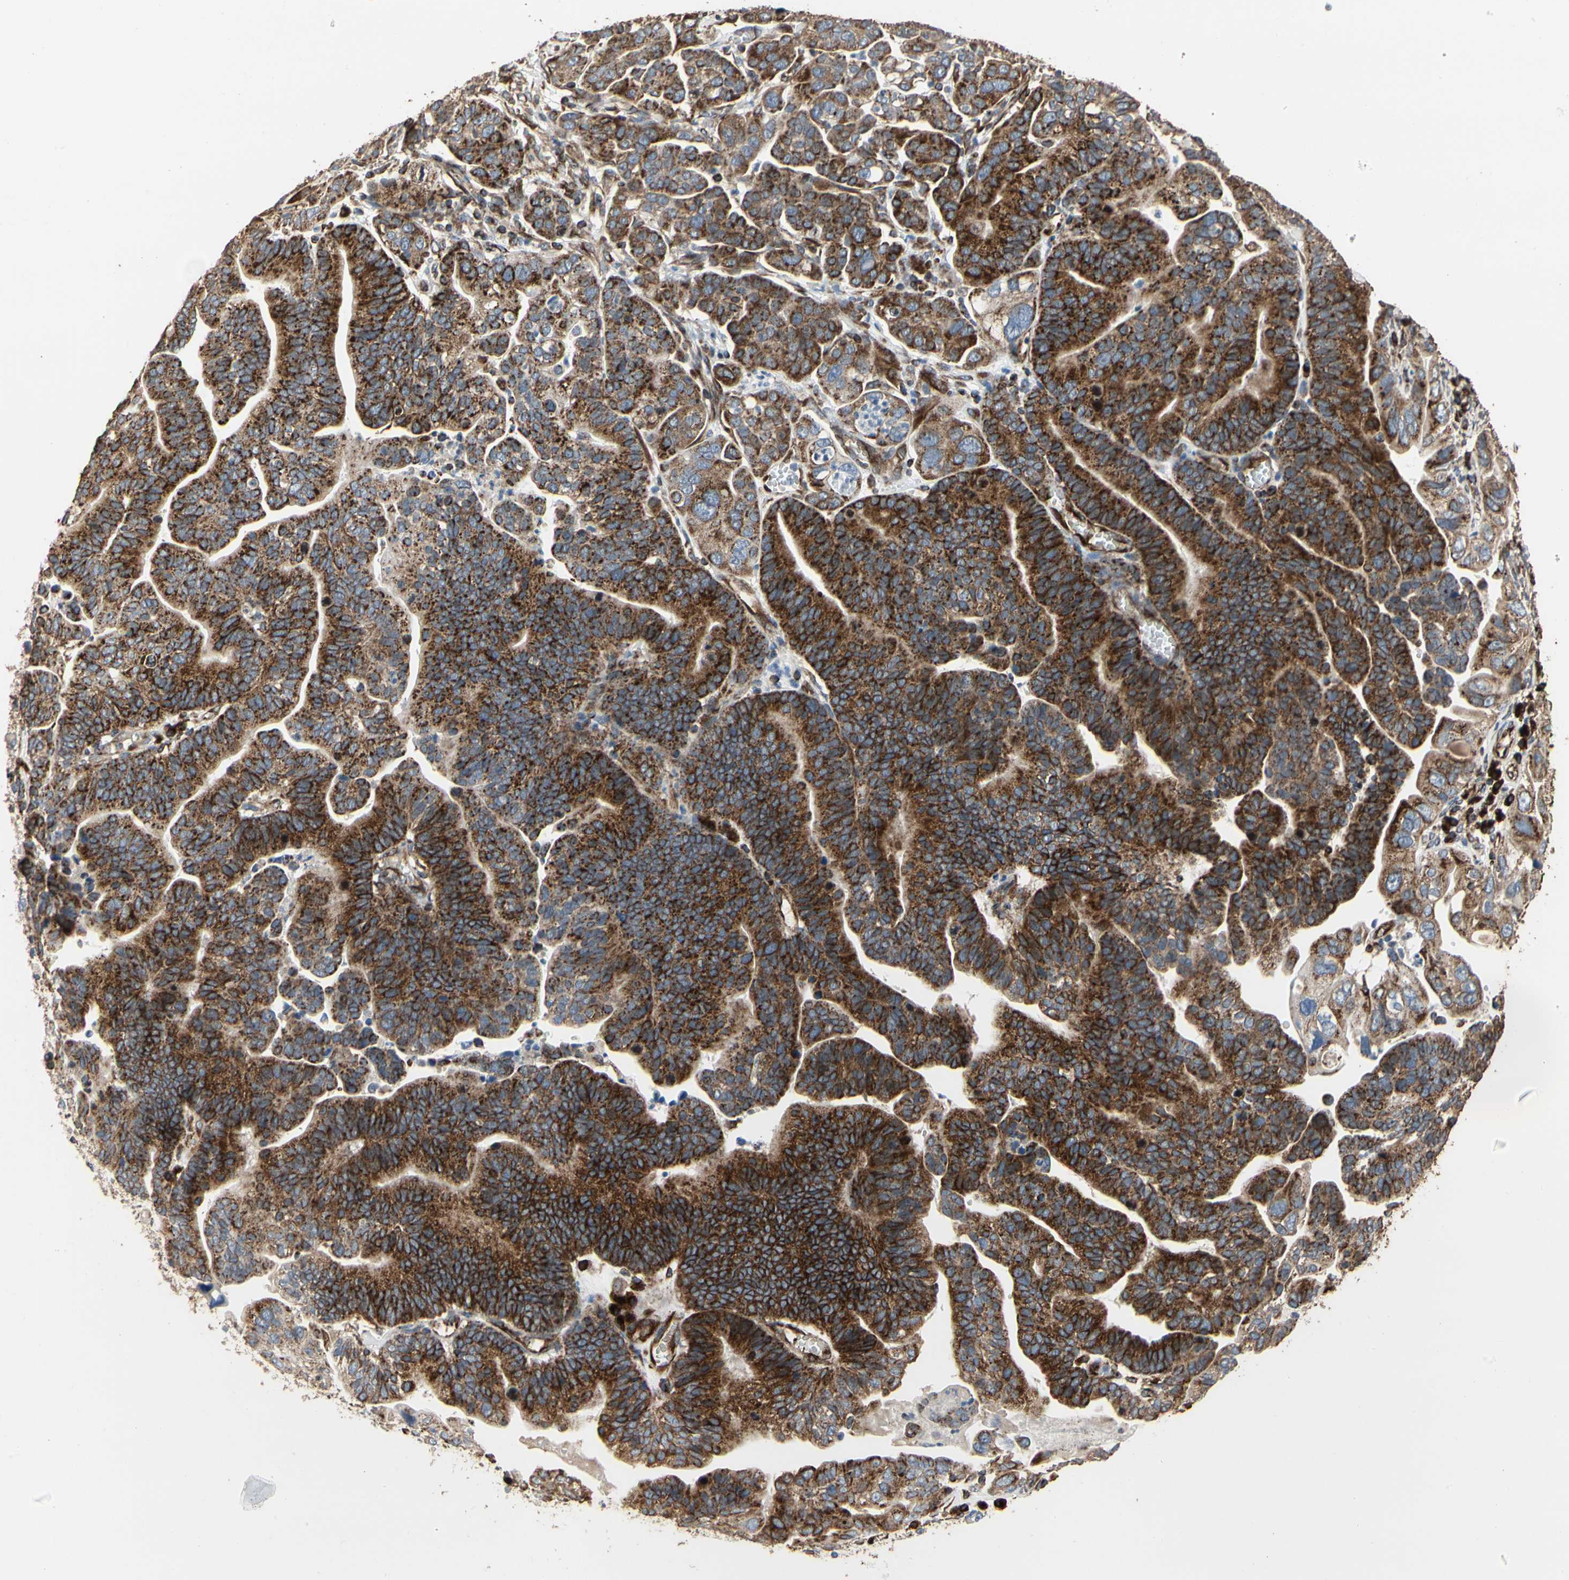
{"staining": {"intensity": "moderate", "quantity": ">75%", "location": "cytoplasmic/membranous"}, "tissue": "ovarian cancer", "cell_type": "Tumor cells", "image_type": "cancer", "snomed": [{"axis": "morphology", "description": "Carcinoma, endometroid"}, {"axis": "topography", "description": "Ovary"}], "caption": "High-power microscopy captured an IHC image of endometroid carcinoma (ovarian), revealing moderate cytoplasmic/membranous expression in about >75% of tumor cells.", "gene": "TUBA1A", "patient": {"sex": "female", "age": 60}}